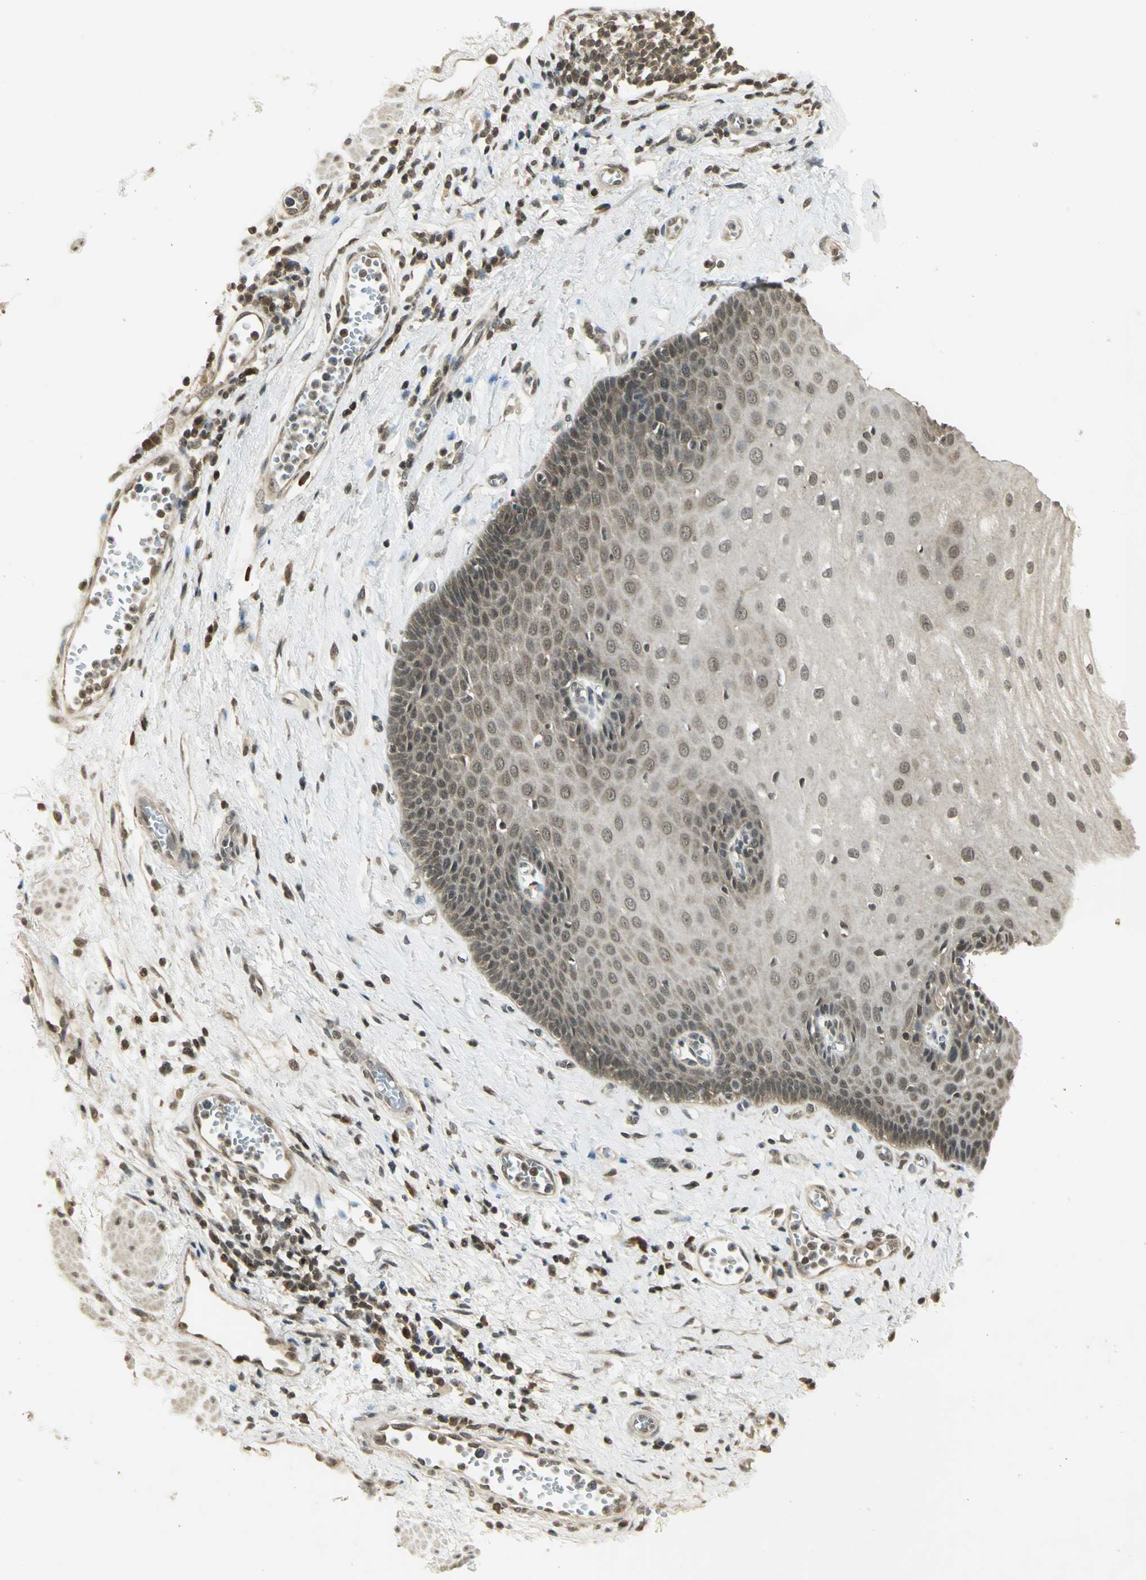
{"staining": {"intensity": "weak", "quantity": ">75%", "location": "cytoplasmic/membranous,nuclear"}, "tissue": "esophagus", "cell_type": "Squamous epithelial cells", "image_type": "normal", "snomed": [{"axis": "morphology", "description": "Normal tissue, NOS"}, {"axis": "morphology", "description": "Squamous cell carcinoma, NOS"}, {"axis": "topography", "description": "Esophagus"}], "caption": "Immunohistochemical staining of normal esophagus shows weak cytoplasmic/membranous,nuclear protein staining in approximately >75% of squamous epithelial cells. Using DAB (brown) and hematoxylin (blue) stains, captured at high magnification using brightfield microscopy.", "gene": "CDC34", "patient": {"sex": "male", "age": 65}}